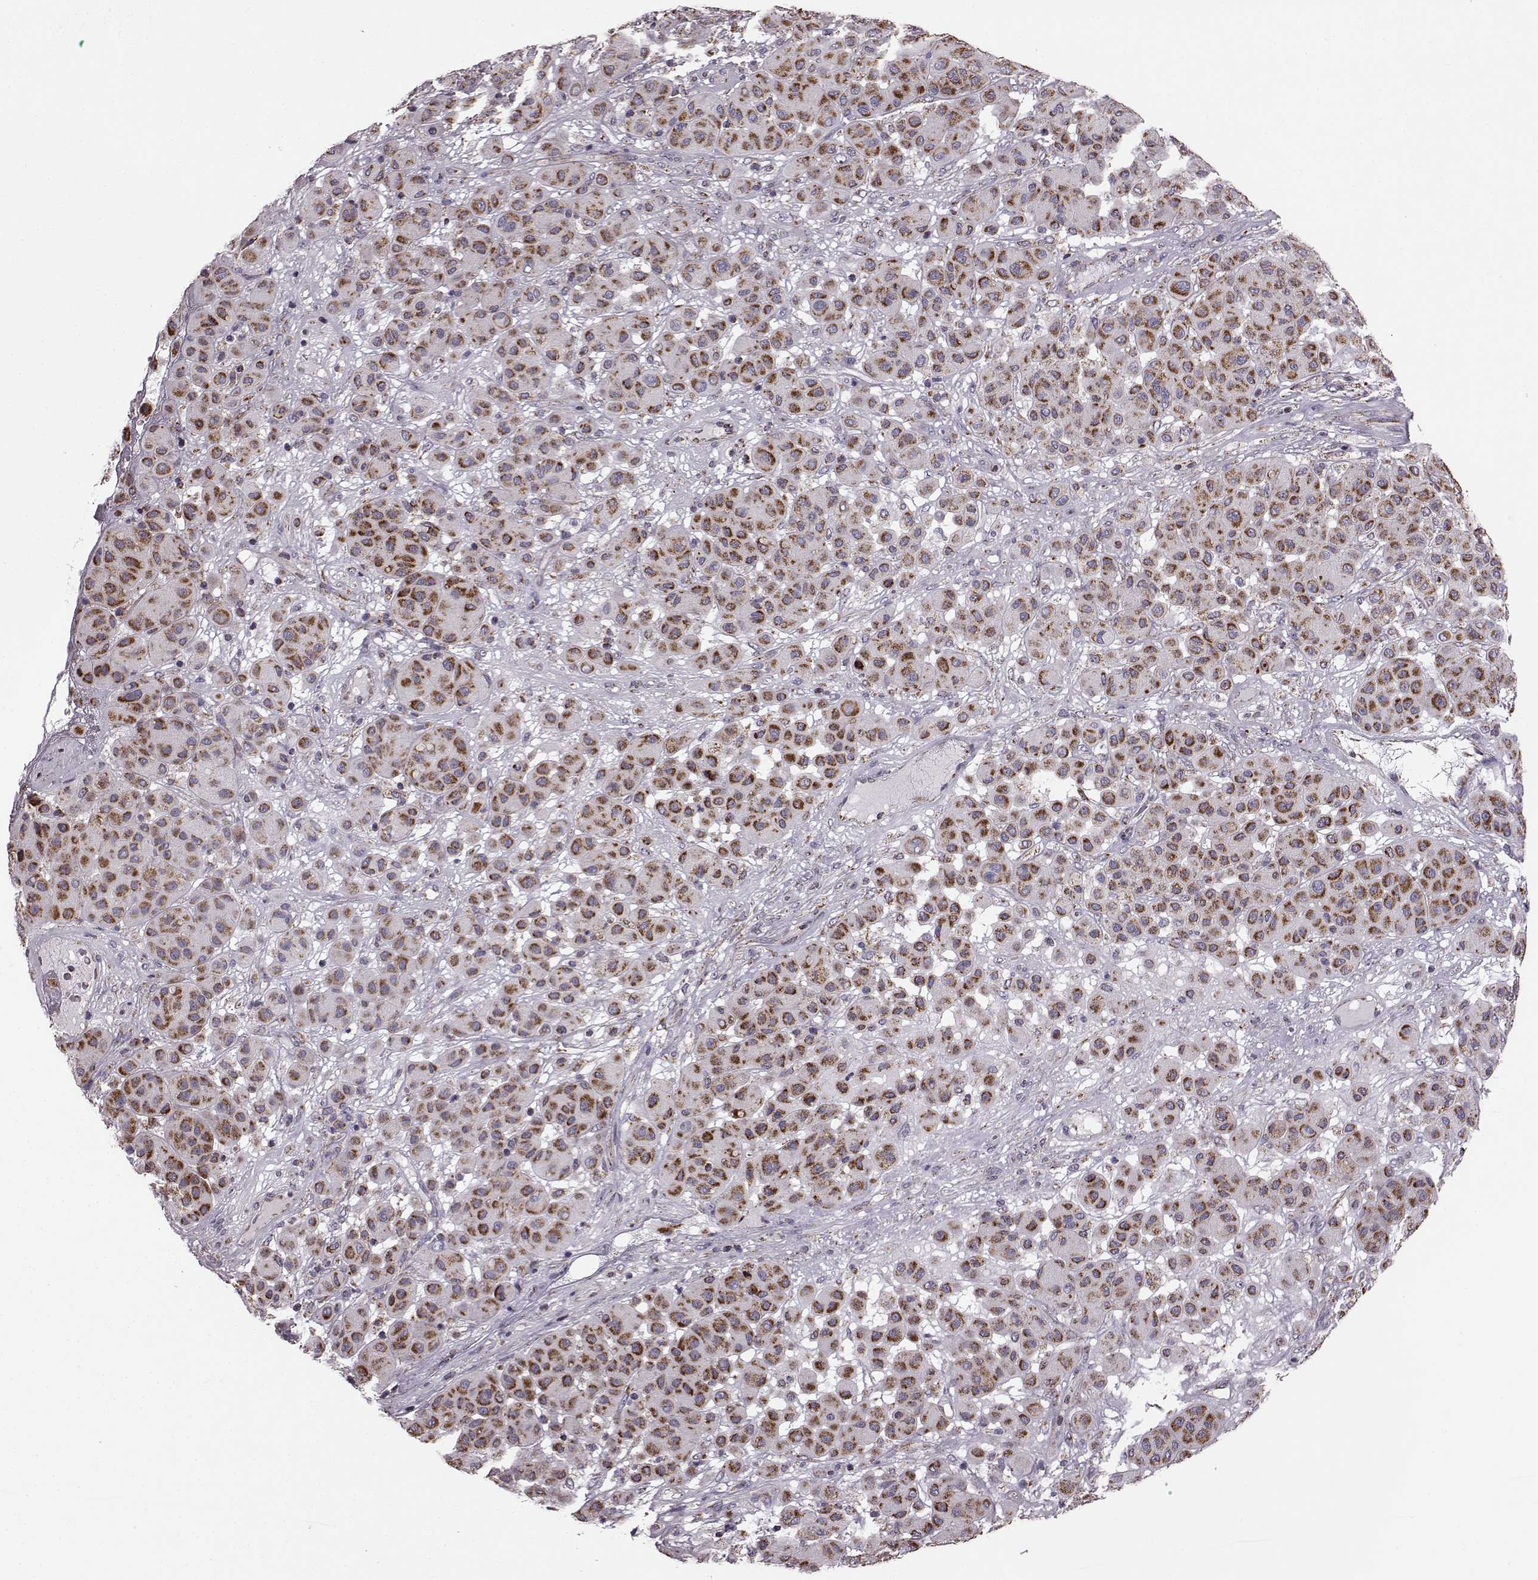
{"staining": {"intensity": "moderate", "quantity": ">75%", "location": "cytoplasmic/membranous"}, "tissue": "melanoma", "cell_type": "Tumor cells", "image_type": "cancer", "snomed": [{"axis": "morphology", "description": "Malignant melanoma, Metastatic site"}, {"axis": "topography", "description": "Smooth muscle"}], "caption": "Immunohistochemical staining of human melanoma demonstrates medium levels of moderate cytoplasmic/membranous protein positivity in approximately >75% of tumor cells.", "gene": "ATP5MF", "patient": {"sex": "male", "age": 41}}